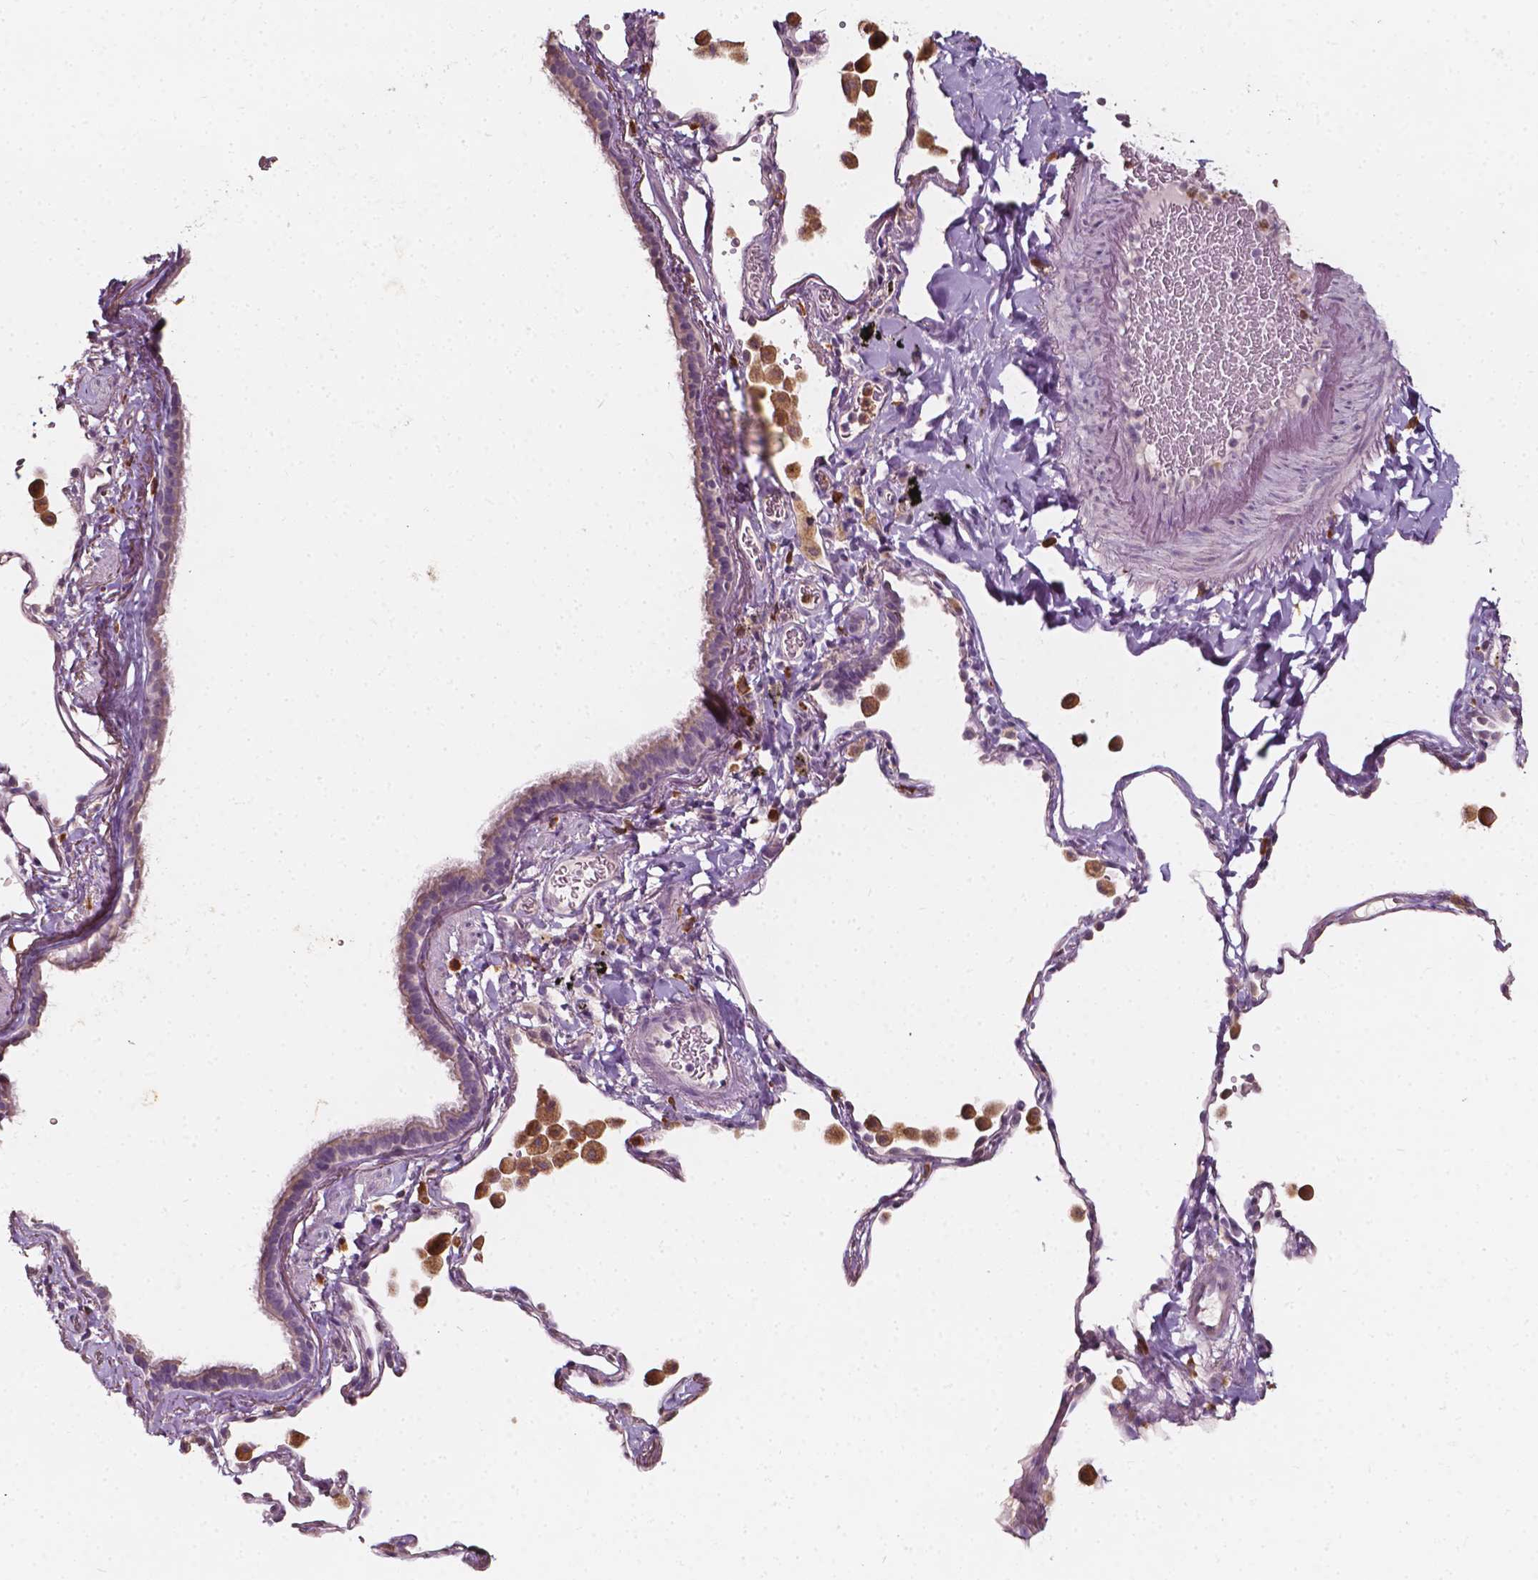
{"staining": {"intensity": "weak", "quantity": "25%-75%", "location": "cytoplasmic/membranous"}, "tissue": "bronchus", "cell_type": "Respiratory epithelial cells", "image_type": "normal", "snomed": [{"axis": "morphology", "description": "Normal tissue, NOS"}, {"axis": "topography", "description": "Bronchus"}, {"axis": "topography", "description": "Lung"}], "caption": "Immunohistochemistry image of normal human bronchus stained for a protein (brown), which exhibits low levels of weak cytoplasmic/membranous expression in approximately 25%-75% of respiratory epithelial cells.", "gene": "NPC1L1", "patient": {"sex": "male", "age": 54}}